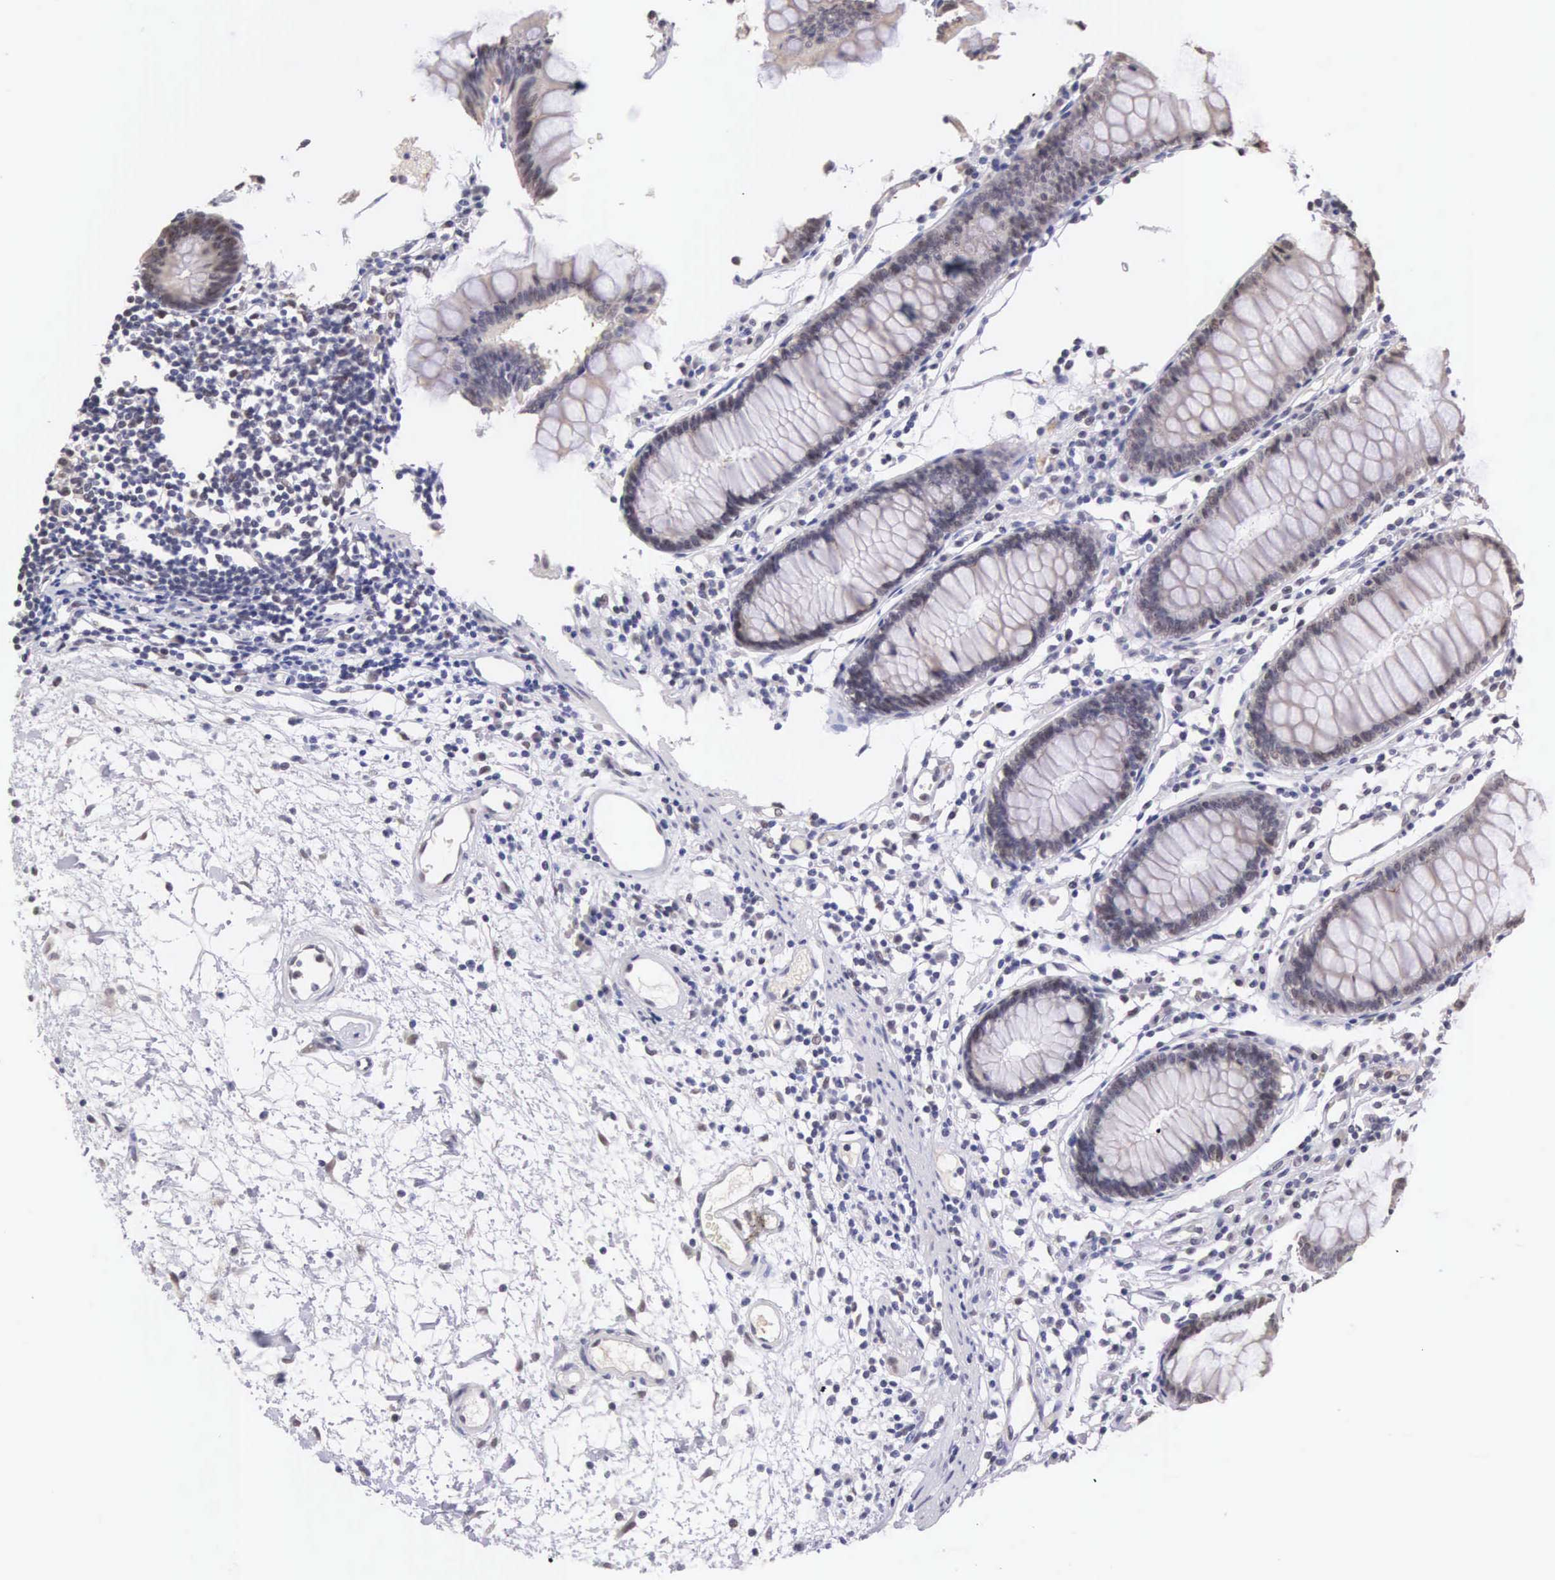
{"staining": {"intensity": "weak", "quantity": ">75%", "location": "nuclear"}, "tissue": "colon", "cell_type": "Endothelial cells", "image_type": "normal", "snomed": [{"axis": "morphology", "description": "Normal tissue, NOS"}, {"axis": "topography", "description": "Colon"}], "caption": "Endothelial cells show weak nuclear expression in approximately >75% of cells in normal colon.", "gene": "HMGXB4", "patient": {"sex": "female", "age": 55}}